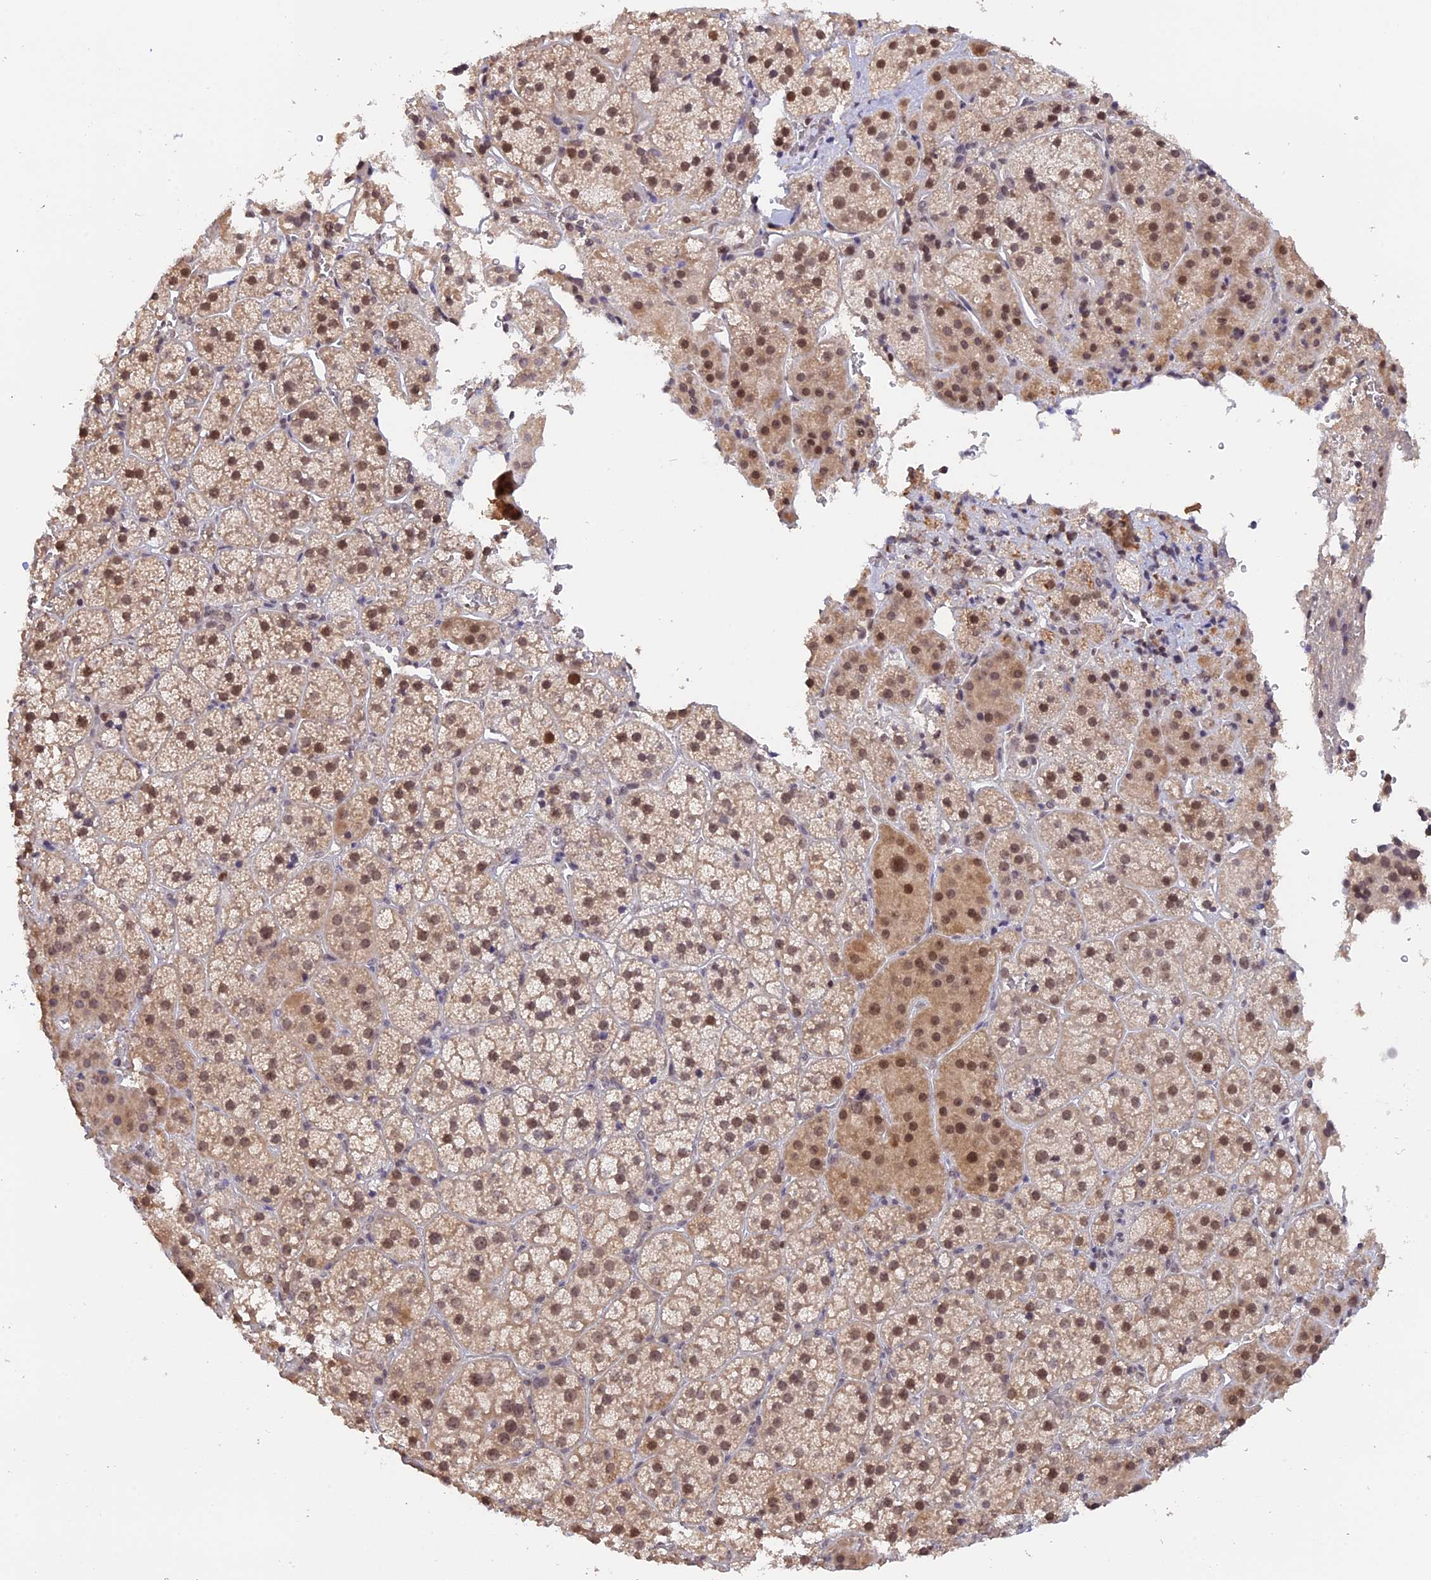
{"staining": {"intensity": "moderate", "quantity": "25%-75%", "location": "nuclear"}, "tissue": "adrenal gland", "cell_type": "Glandular cells", "image_type": "normal", "snomed": [{"axis": "morphology", "description": "Normal tissue, NOS"}, {"axis": "topography", "description": "Adrenal gland"}], "caption": "Moderate nuclear staining for a protein is appreciated in approximately 25%-75% of glandular cells of unremarkable adrenal gland using immunohistochemistry (IHC).", "gene": "RFC5", "patient": {"sex": "female", "age": 44}}